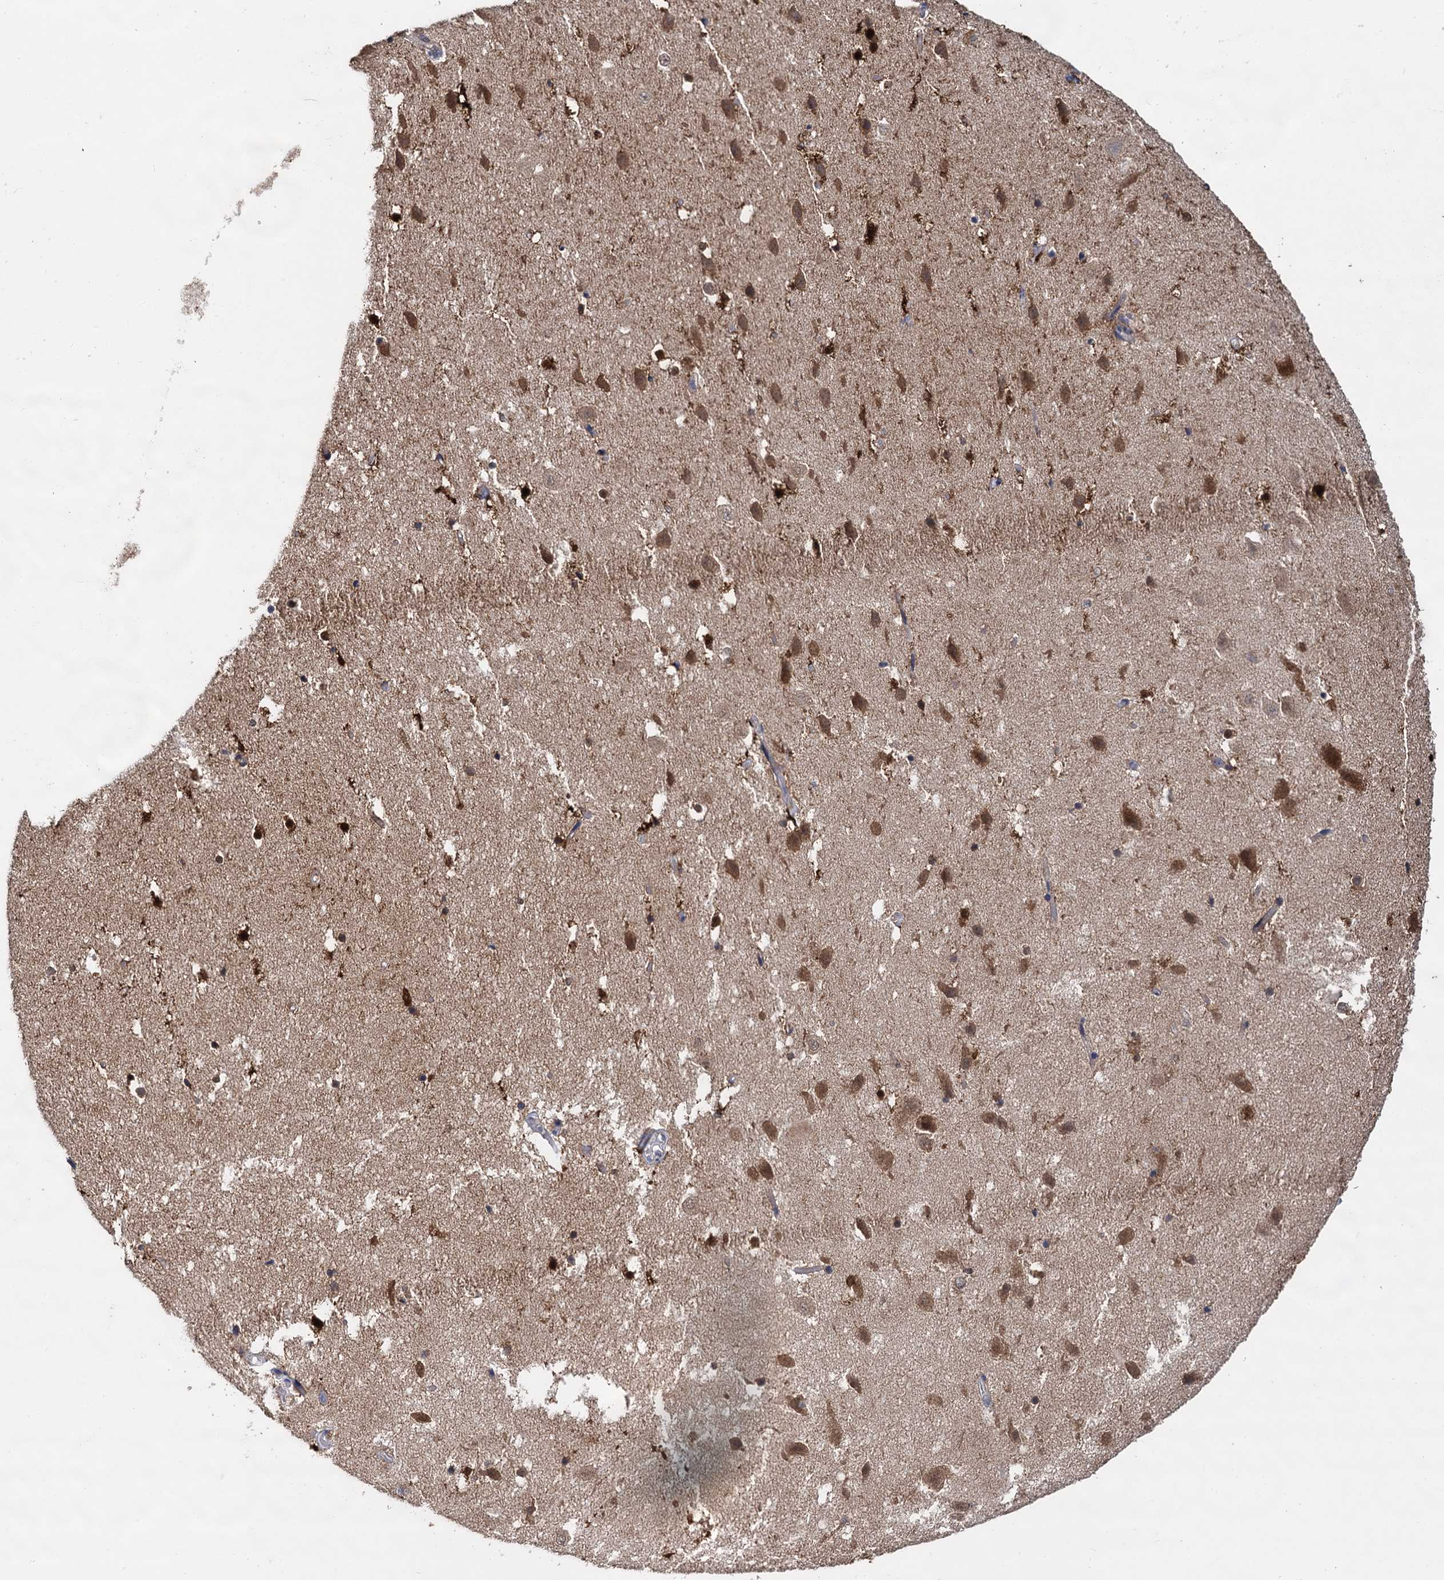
{"staining": {"intensity": "moderate", "quantity": "25%-75%", "location": "cytoplasmic/membranous"}, "tissue": "hippocampus", "cell_type": "Glial cells", "image_type": "normal", "snomed": [{"axis": "morphology", "description": "Normal tissue, NOS"}, {"axis": "topography", "description": "Hippocampus"}], "caption": "The histopathology image displays immunohistochemical staining of unremarkable hippocampus. There is moderate cytoplasmic/membranous positivity is identified in about 25%-75% of glial cells.", "gene": "GSTM3", "patient": {"sex": "female", "age": 52}}